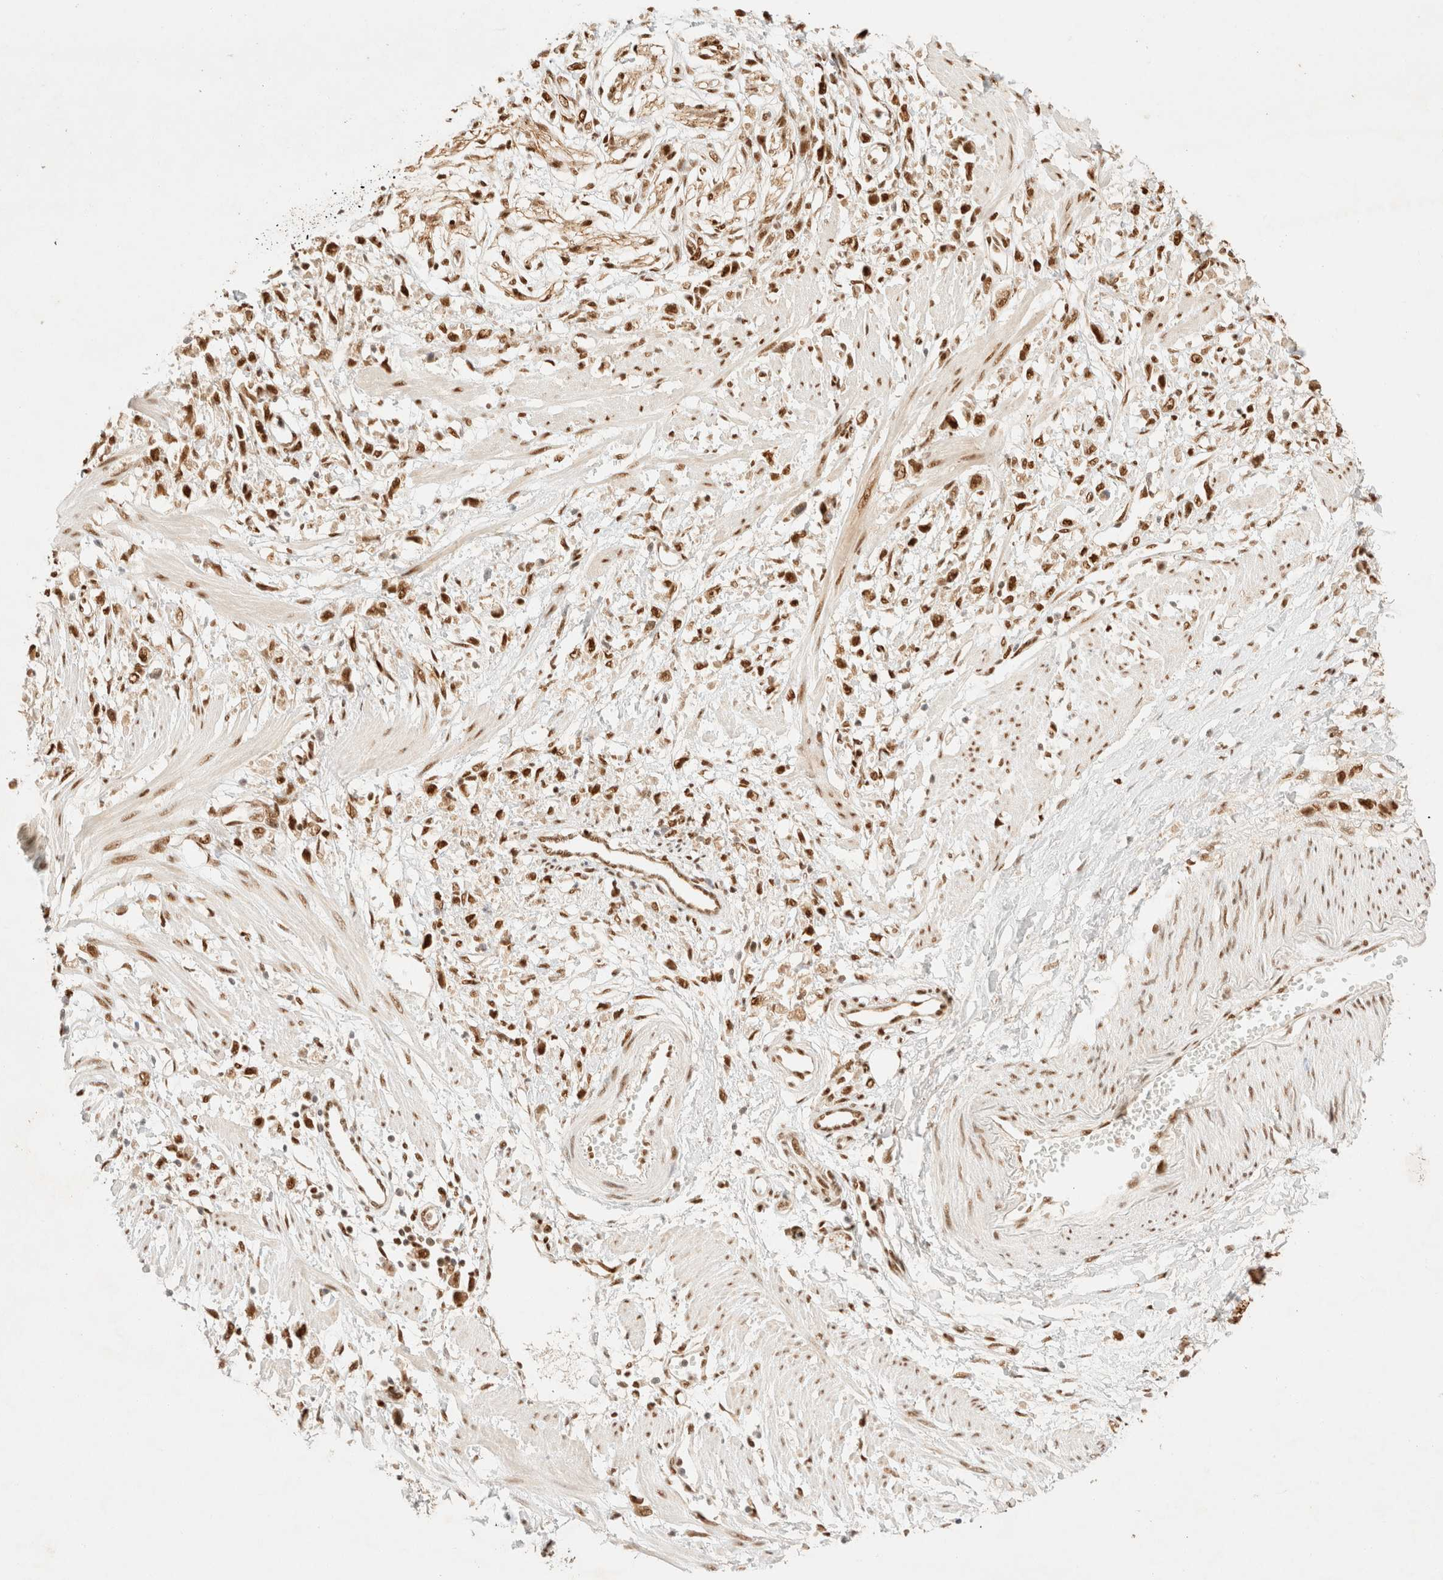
{"staining": {"intensity": "strong", "quantity": ">75%", "location": "nuclear"}, "tissue": "stomach cancer", "cell_type": "Tumor cells", "image_type": "cancer", "snomed": [{"axis": "morphology", "description": "Adenocarcinoma, NOS"}, {"axis": "topography", "description": "Stomach"}], "caption": "About >75% of tumor cells in human stomach adenocarcinoma exhibit strong nuclear protein positivity as visualized by brown immunohistochemical staining.", "gene": "ZNF768", "patient": {"sex": "female", "age": 59}}